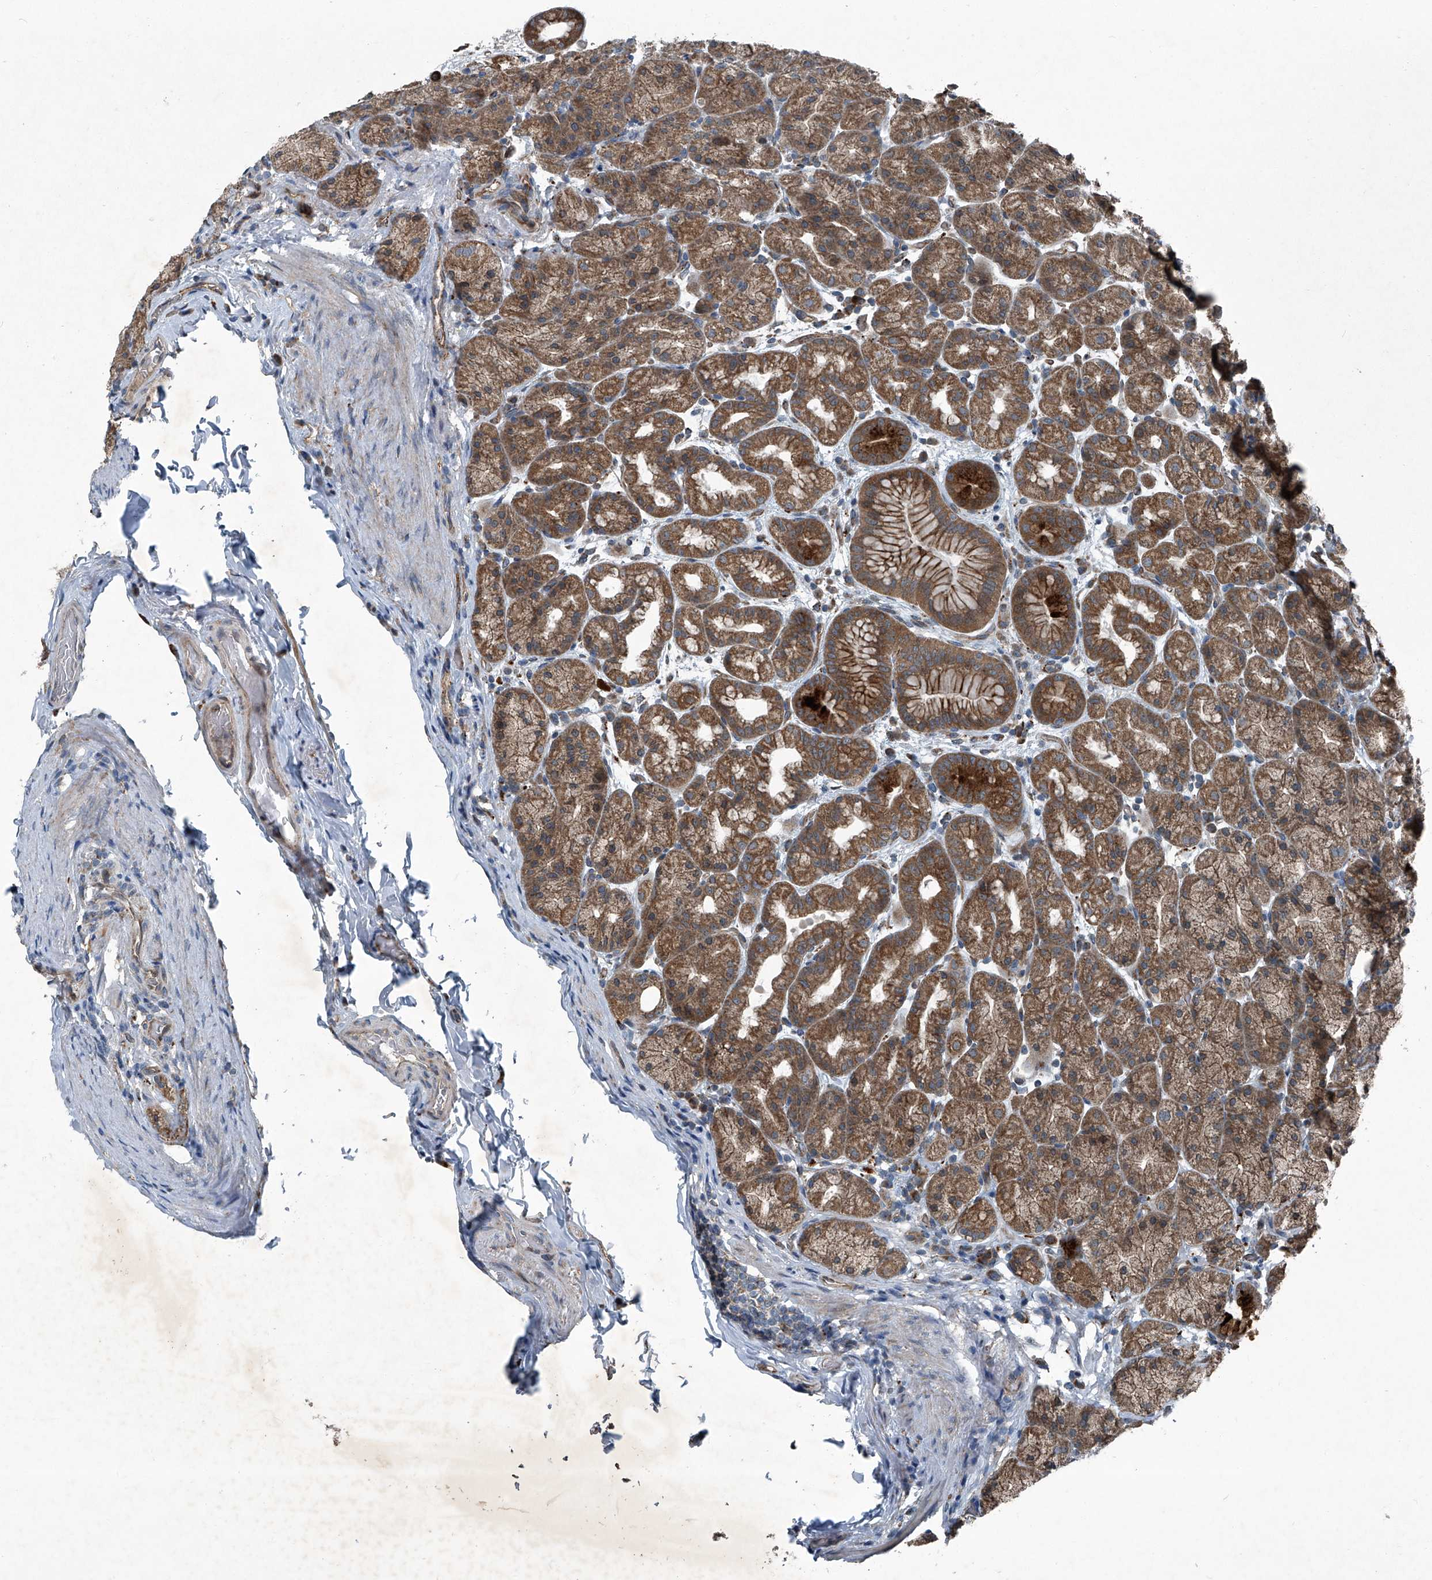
{"staining": {"intensity": "strong", "quantity": "25%-75%", "location": "cytoplasmic/membranous"}, "tissue": "stomach", "cell_type": "Glandular cells", "image_type": "normal", "snomed": [{"axis": "morphology", "description": "Normal tissue, NOS"}, {"axis": "topography", "description": "Stomach, upper"}], "caption": "Immunohistochemistry (IHC) of benign human stomach exhibits high levels of strong cytoplasmic/membranous staining in approximately 25%-75% of glandular cells. Immunohistochemistry stains the protein of interest in brown and the nuclei are stained blue.", "gene": "SENP2", "patient": {"sex": "male", "age": 68}}